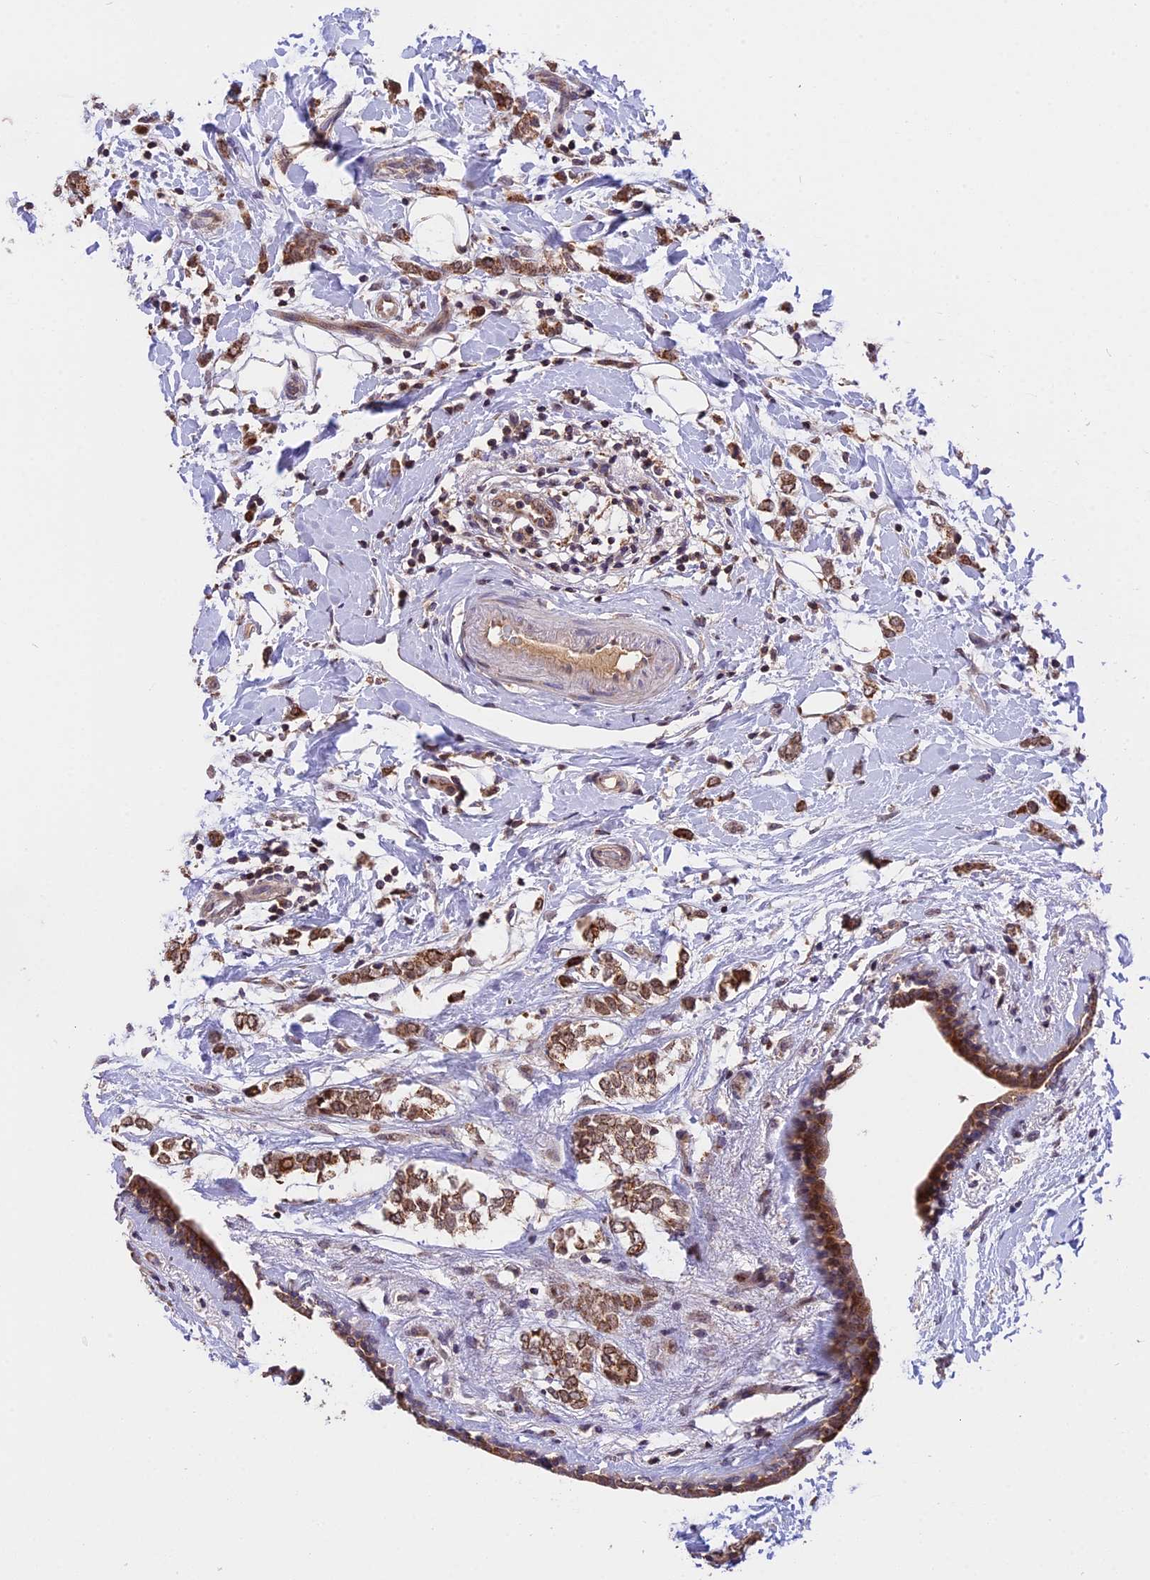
{"staining": {"intensity": "moderate", "quantity": ">75%", "location": "cytoplasmic/membranous"}, "tissue": "breast cancer", "cell_type": "Tumor cells", "image_type": "cancer", "snomed": [{"axis": "morphology", "description": "Normal tissue, NOS"}, {"axis": "morphology", "description": "Lobular carcinoma"}, {"axis": "topography", "description": "Breast"}], "caption": "This is a histology image of immunohistochemistry (IHC) staining of breast cancer (lobular carcinoma), which shows moderate expression in the cytoplasmic/membranous of tumor cells.", "gene": "RERGL", "patient": {"sex": "female", "age": 47}}